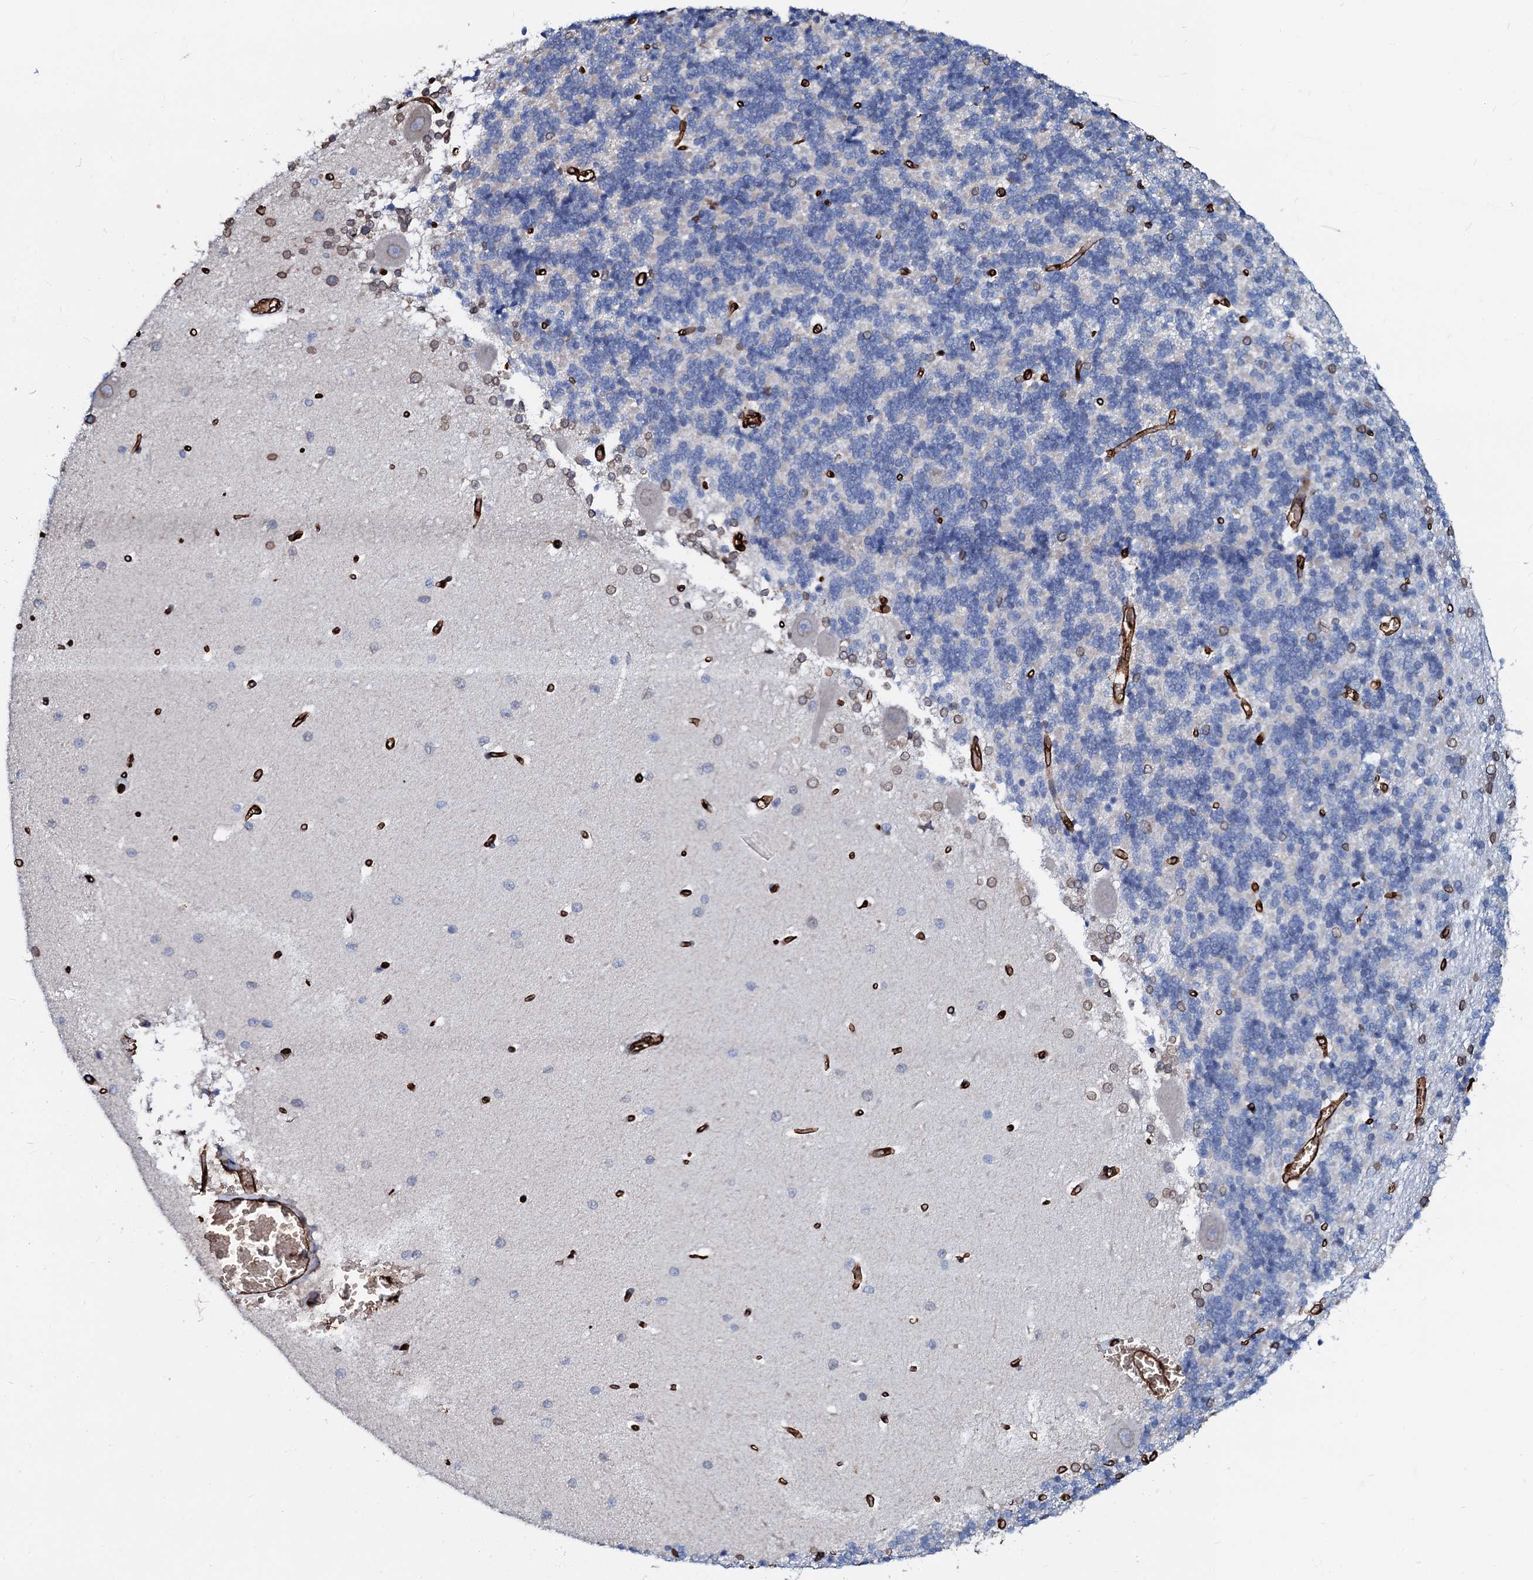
{"staining": {"intensity": "negative", "quantity": "none", "location": "none"}, "tissue": "cerebellum", "cell_type": "Cells in granular layer", "image_type": "normal", "snomed": [{"axis": "morphology", "description": "Normal tissue, NOS"}, {"axis": "topography", "description": "Cerebellum"}], "caption": "An immunohistochemistry image of normal cerebellum is shown. There is no staining in cells in granular layer of cerebellum. The staining was performed using DAB to visualize the protein expression in brown, while the nuclei were stained in blue with hematoxylin (Magnification: 20x).", "gene": "NRP2", "patient": {"sex": "male", "age": 37}}